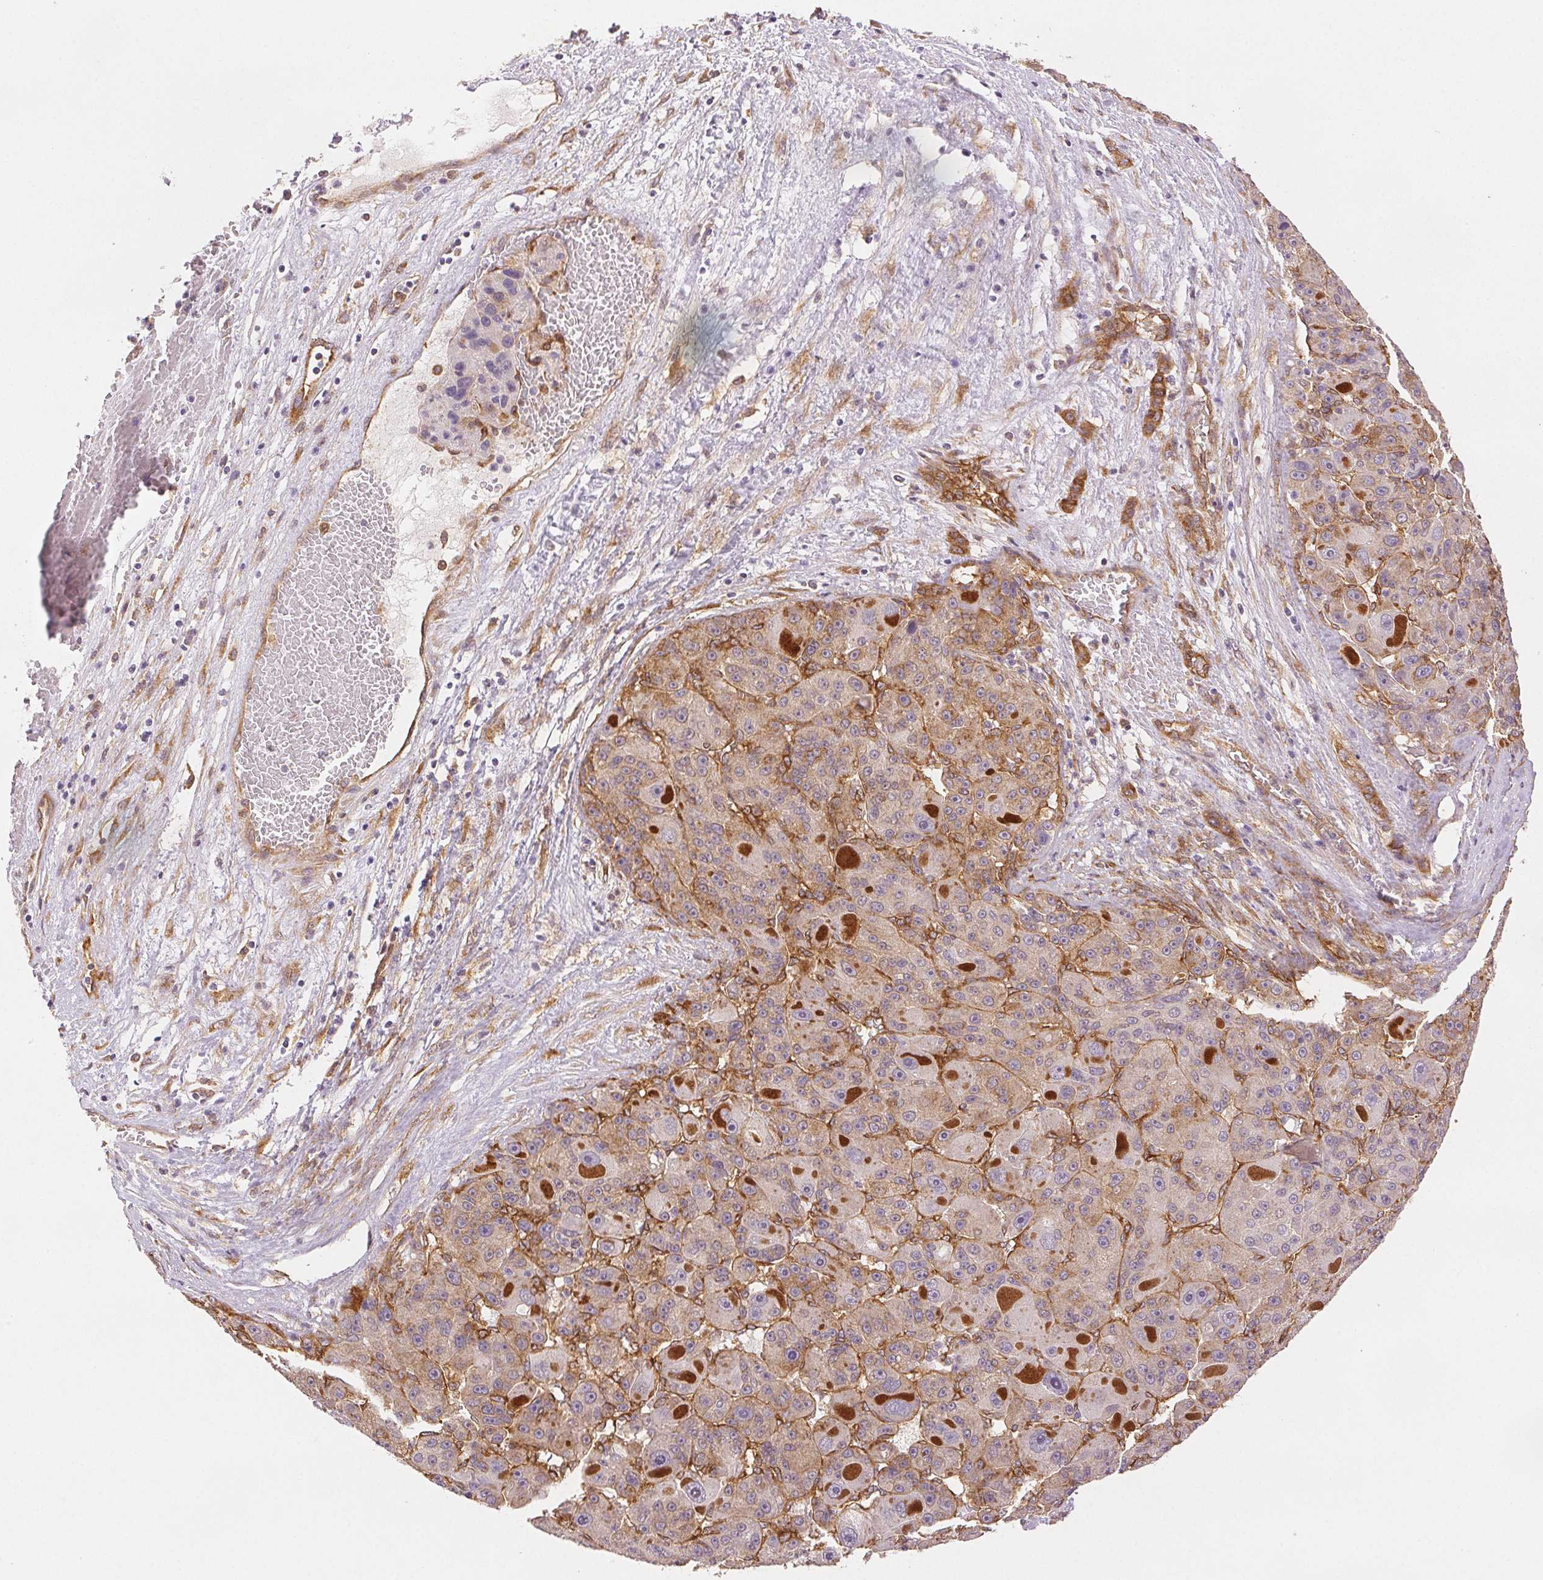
{"staining": {"intensity": "weak", "quantity": "<25%", "location": "cytoplasmic/membranous"}, "tissue": "liver cancer", "cell_type": "Tumor cells", "image_type": "cancer", "snomed": [{"axis": "morphology", "description": "Carcinoma, Hepatocellular, NOS"}, {"axis": "topography", "description": "Liver"}], "caption": "High magnification brightfield microscopy of liver cancer stained with DAB (3,3'-diaminobenzidine) (brown) and counterstained with hematoxylin (blue): tumor cells show no significant positivity. (Brightfield microscopy of DAB (3,3'-diaminobenzidine) IHC at high magnification).", "gene": "DIAPH2", "patient": {"sex": "male", "age": 76}}